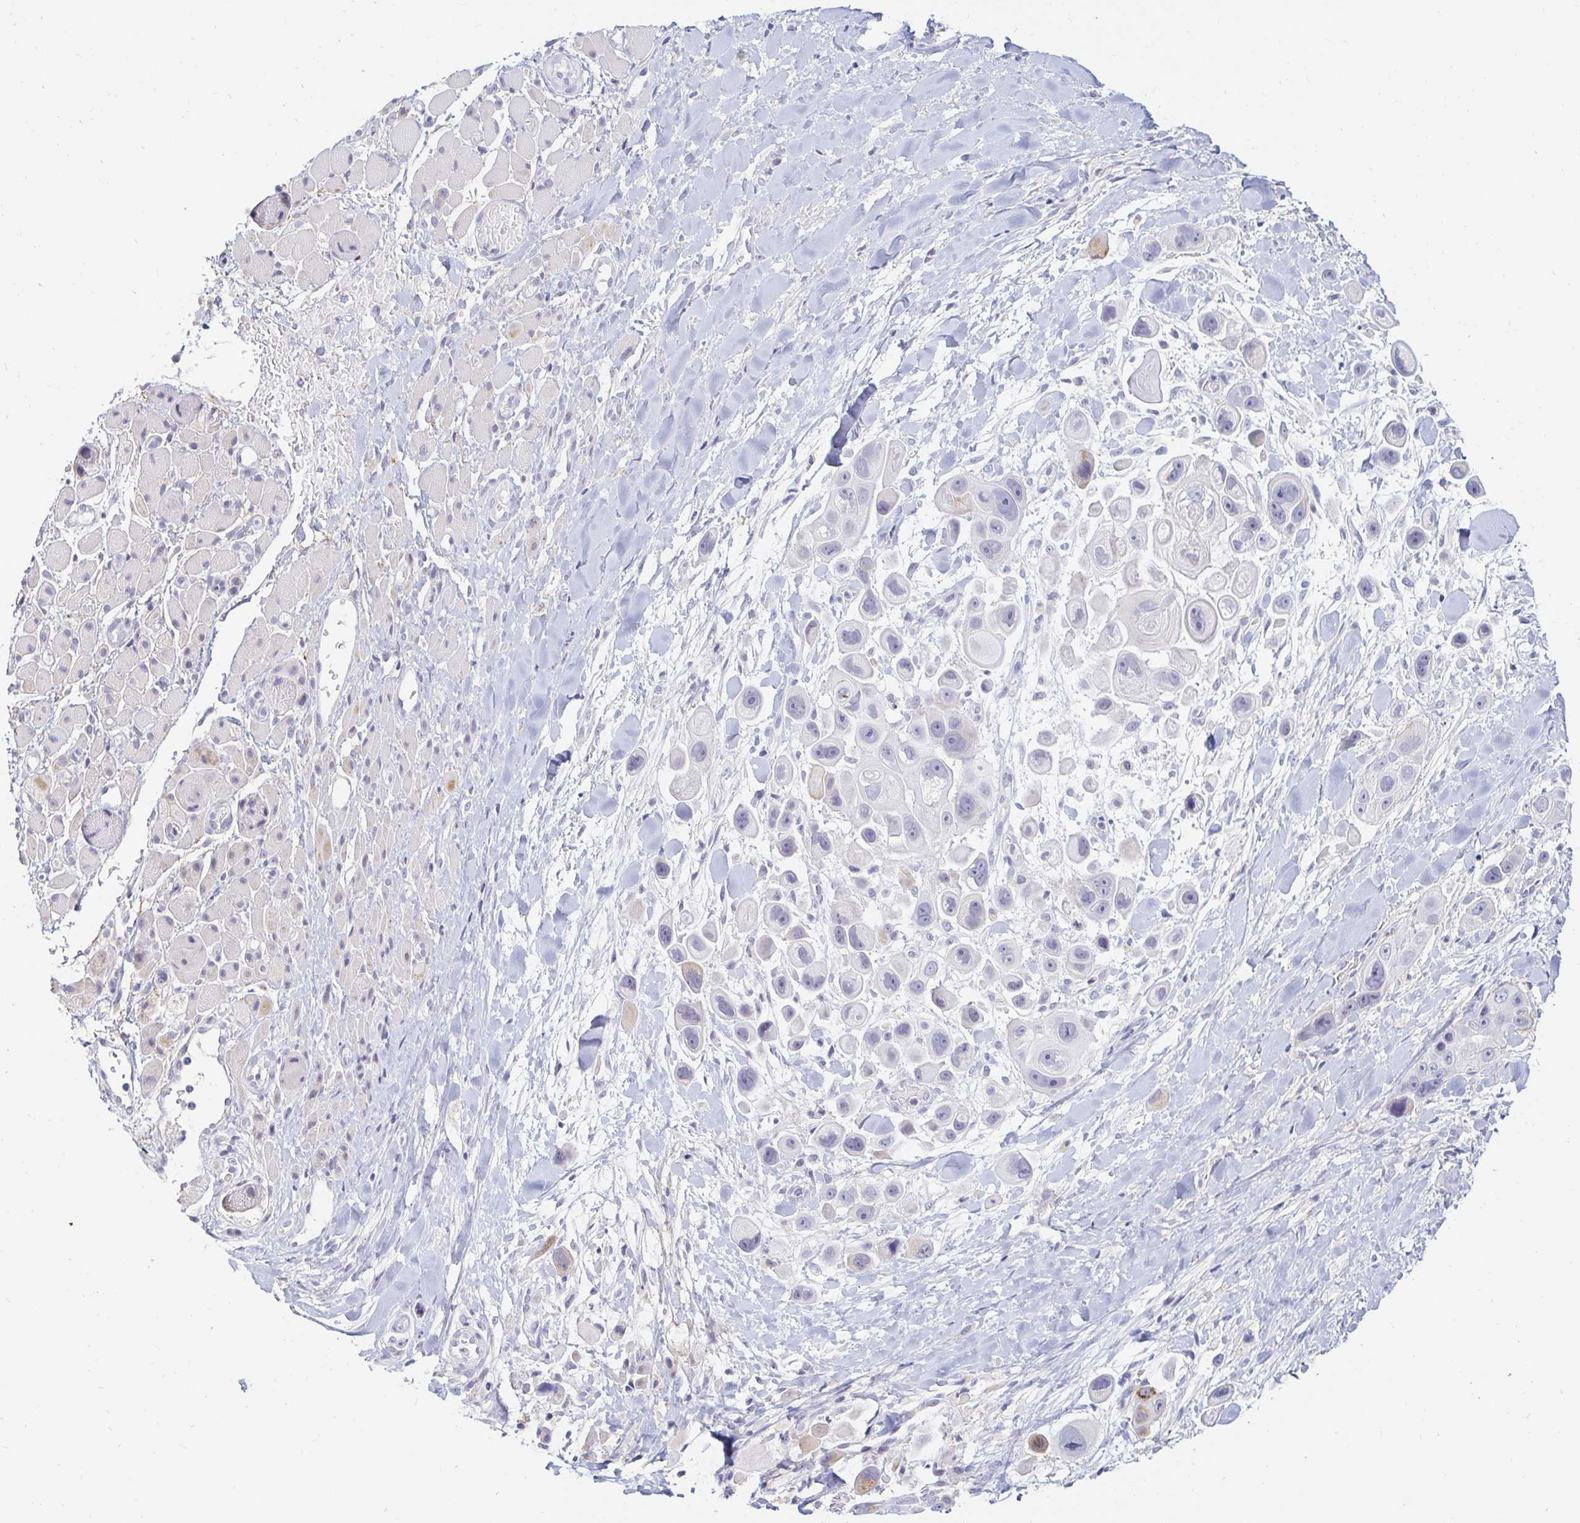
{"staining": {"intensity": "negative", "quantity": "none", "location": "none"}, "tissue": "skin cancer", "cell_type": "Tumor cells", "image_type": "cancer", "snomed": [{"axis": "morphology", "description": "Squamous cell carcinoma, NOS"}, {"axis": "topography", "description": "Skin"}], "caption": "A histopathology image of skin cancer stained for a protein demonstrates no brown staining in tumor cells.", "gene": "OR51D1", "patient": {"sex": "male", "age": 67}}